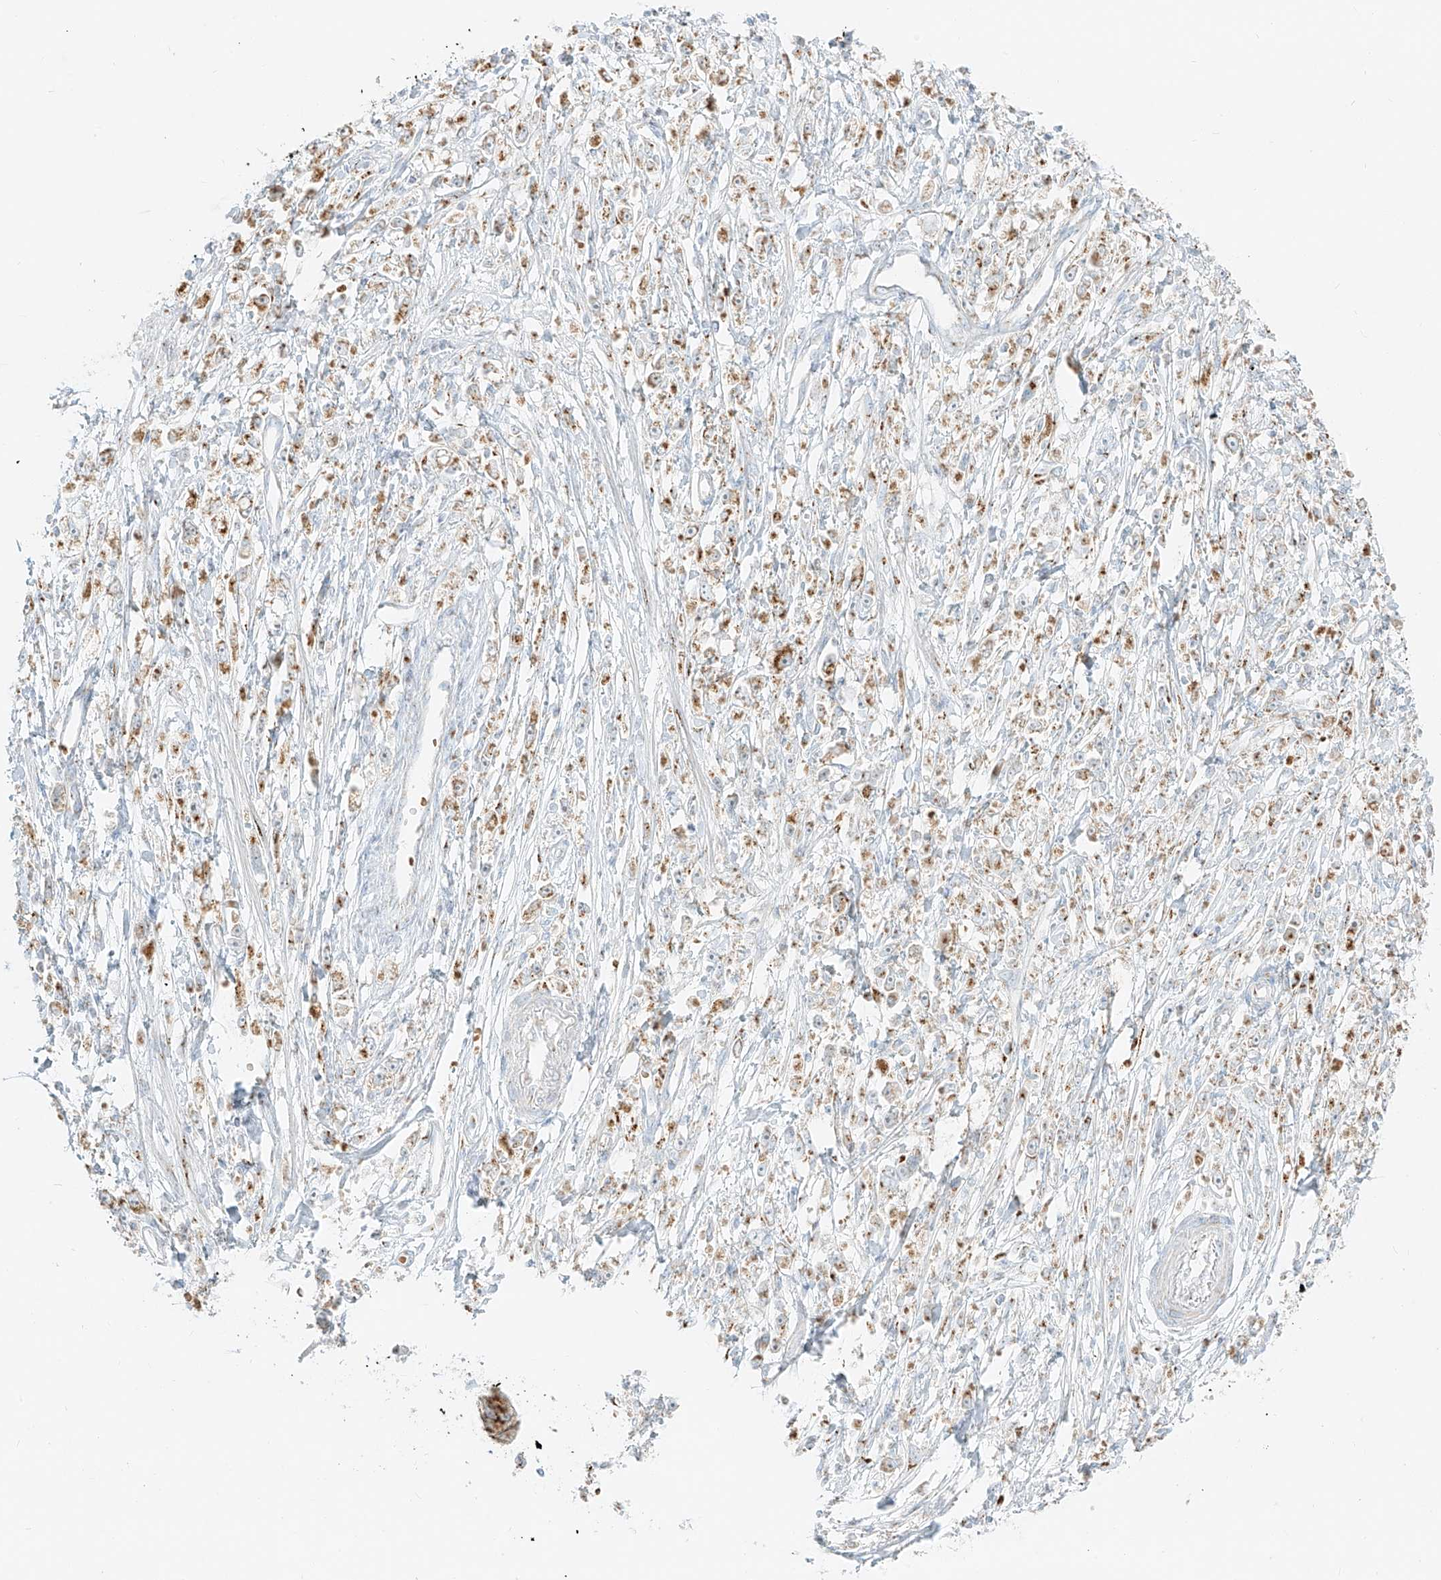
{"staining": {"intensity": "moderate", "quantity": ">75%", "location": "cytoplasmic/membranous"}, "tissue": "stomach cancer", "cell_type": "Tumor cells", "image_type": "cancer", "snomed": [{"axis": "morphology", "description": "Adenocarcinoma, NOS"}, {"axis": "topography", "description": "Stomach"}], "caption": "The photomicrograph reveals immunohistochemical staining of adenocarcinoma (stomach). There is moderate cytoplasmic/membranous staining is present in about >75% of tumor cells. (DAB = brown stain, brightfield microscopy at high magnification).", "gene": "TMEM87B", "patient": {"sex": "female", "age": 59}}